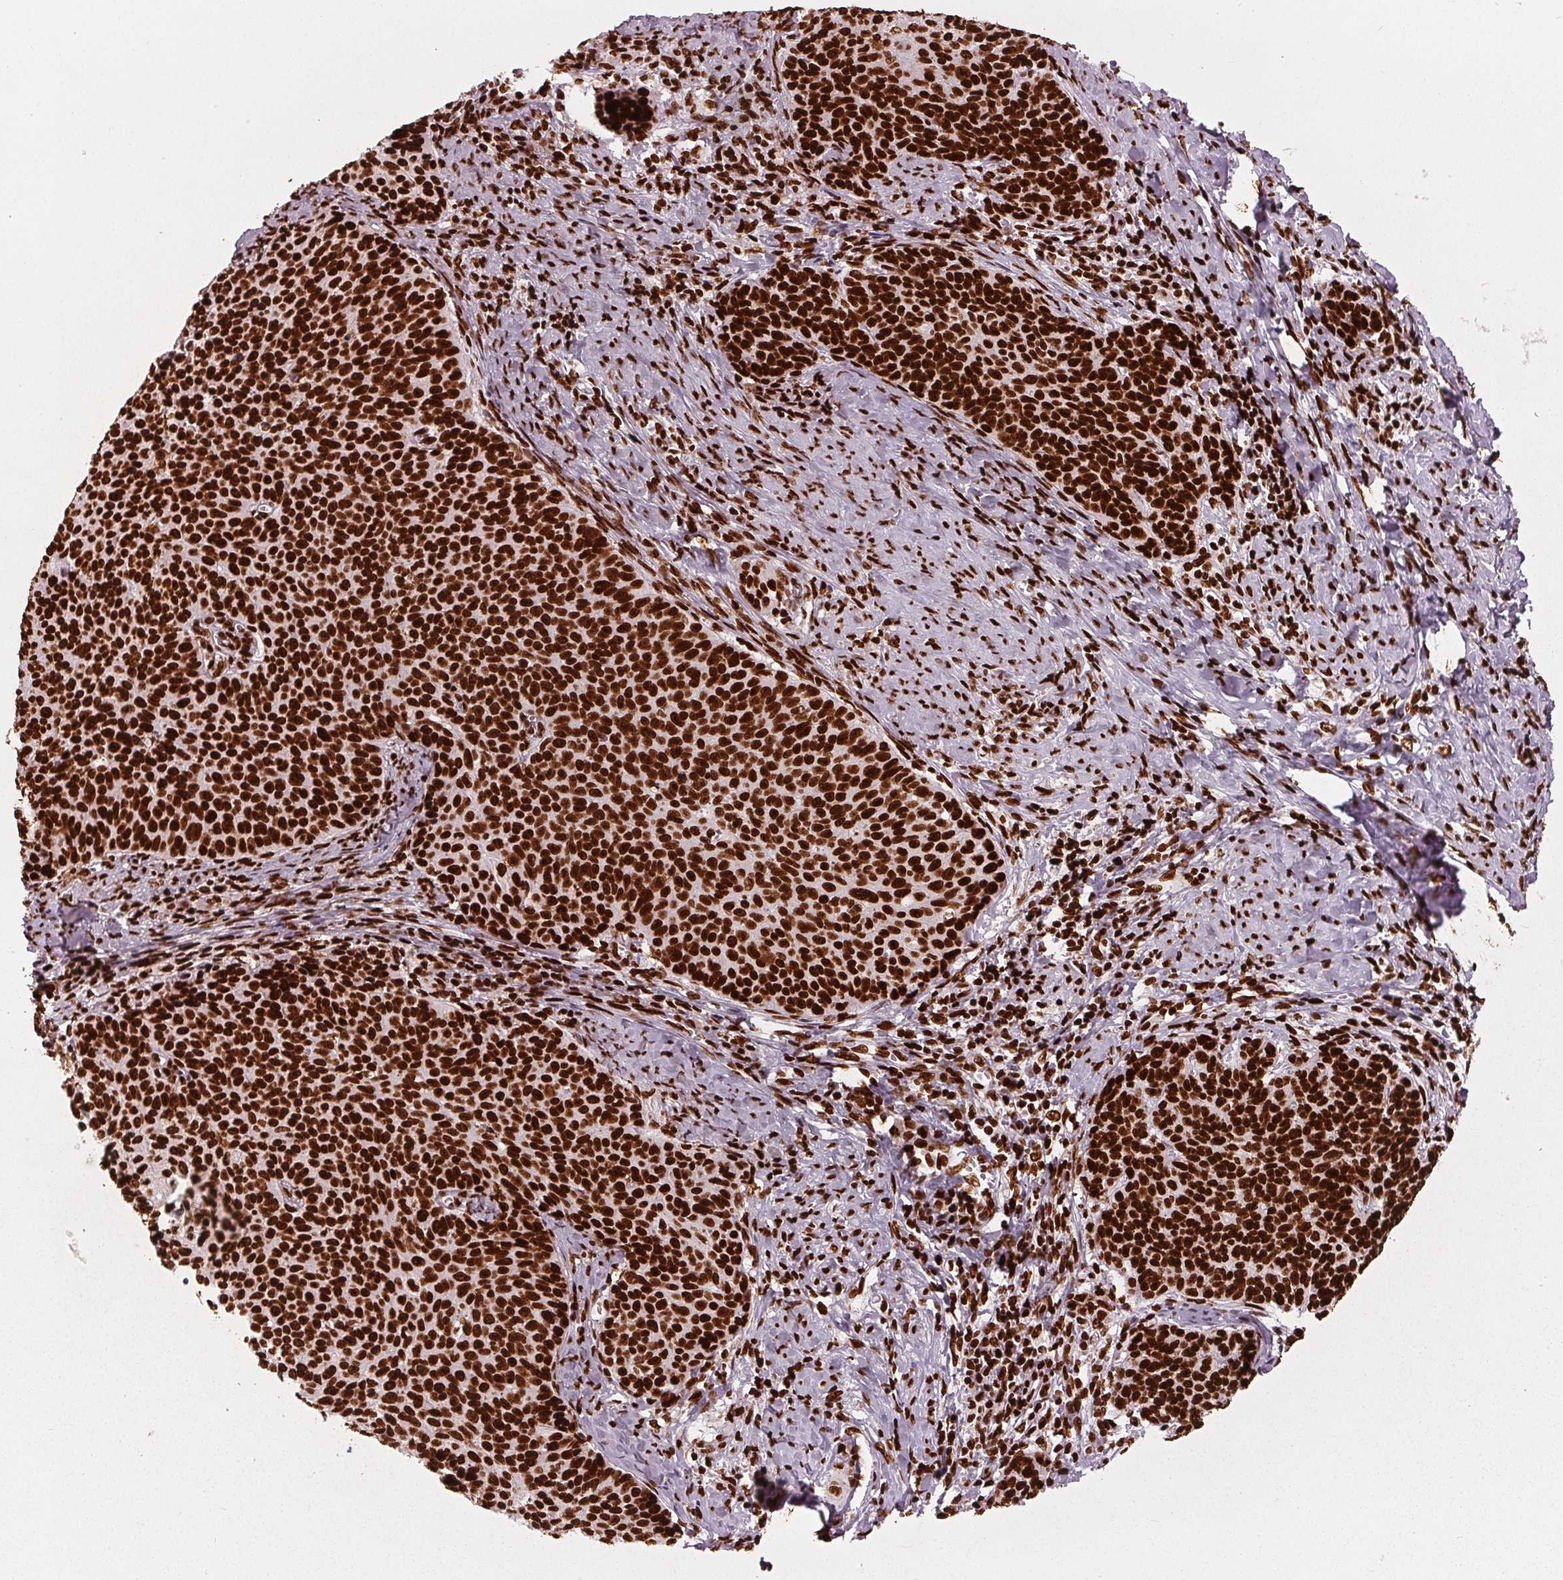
{"staining": {"intensity": "strong", "quantity": ">75%", "location": "nuclear"}, "tissue": "cervical cancer", "cell_type": "Tumor cells", "image_type": "cancer", "snomed": [{"axis": "morphology", "description": "Normal tissue, NOS"}, {"axis": "morphology", "description": "Squamous cell carcinoma, NOS"}, {"axis": "topography", "description": "Cervix"}], "caption": "Immunohistochemical staining of human squamous cell carcinoma (cervical) reveals high levels of strong nuclear staining in about >75% of tumor cells.", "gene": "BRD4", "patient": {"sex": "female", "age": 39}}